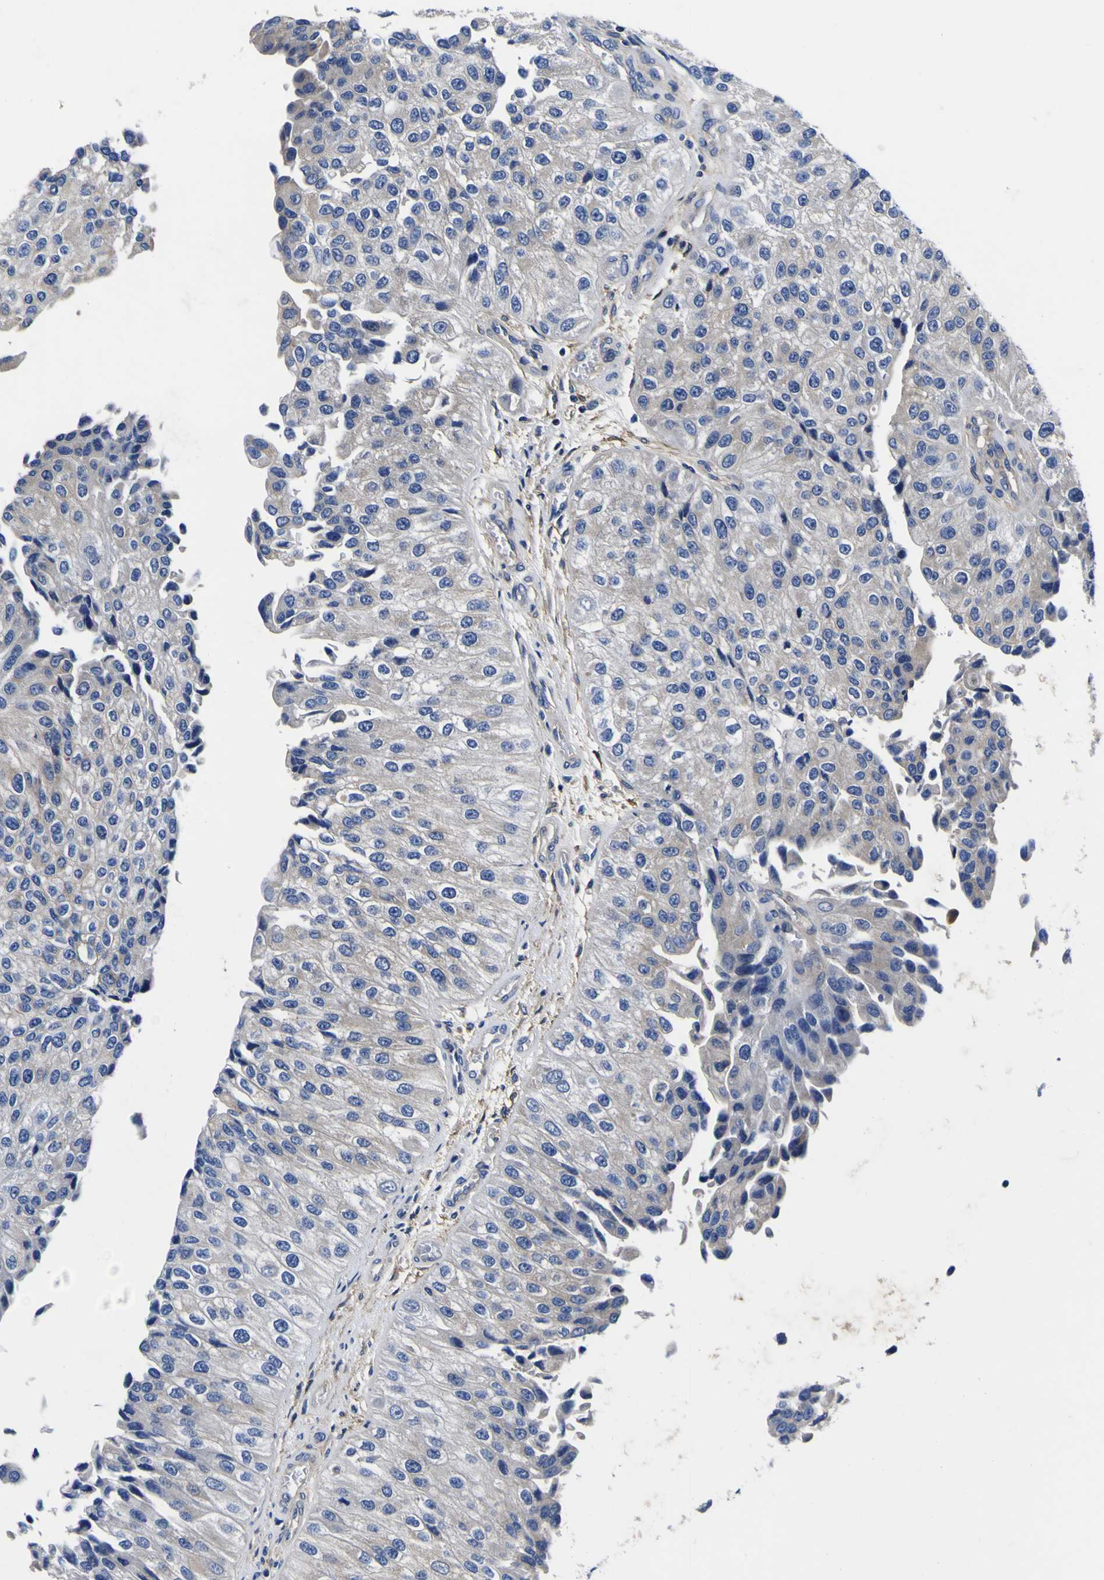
{"staining": {"intensity": "negative", "quantity": "none", "location": "none"}, "tissue": "urothelial cancer", "cell_type": "Tumor cells", "image_type": "cancer", "snomed": [{"axis": "morphology", "description": "Urothelial carcinoma, High grade"}, {"axis": "topography", "description": "Kidney"}, {"axis": "topography", "description": "Urinary bladder"}], "caption": "Immunohistochemistry (IHC) image of neoplastic tissue: human high-grade urothelial carcinoma stained with DAB (3,3'-diaminobenzidine) reveals no significant protein staining in tumor cells.", "gene": "VASN", "patient": {"sex": "male", "age": 77}}